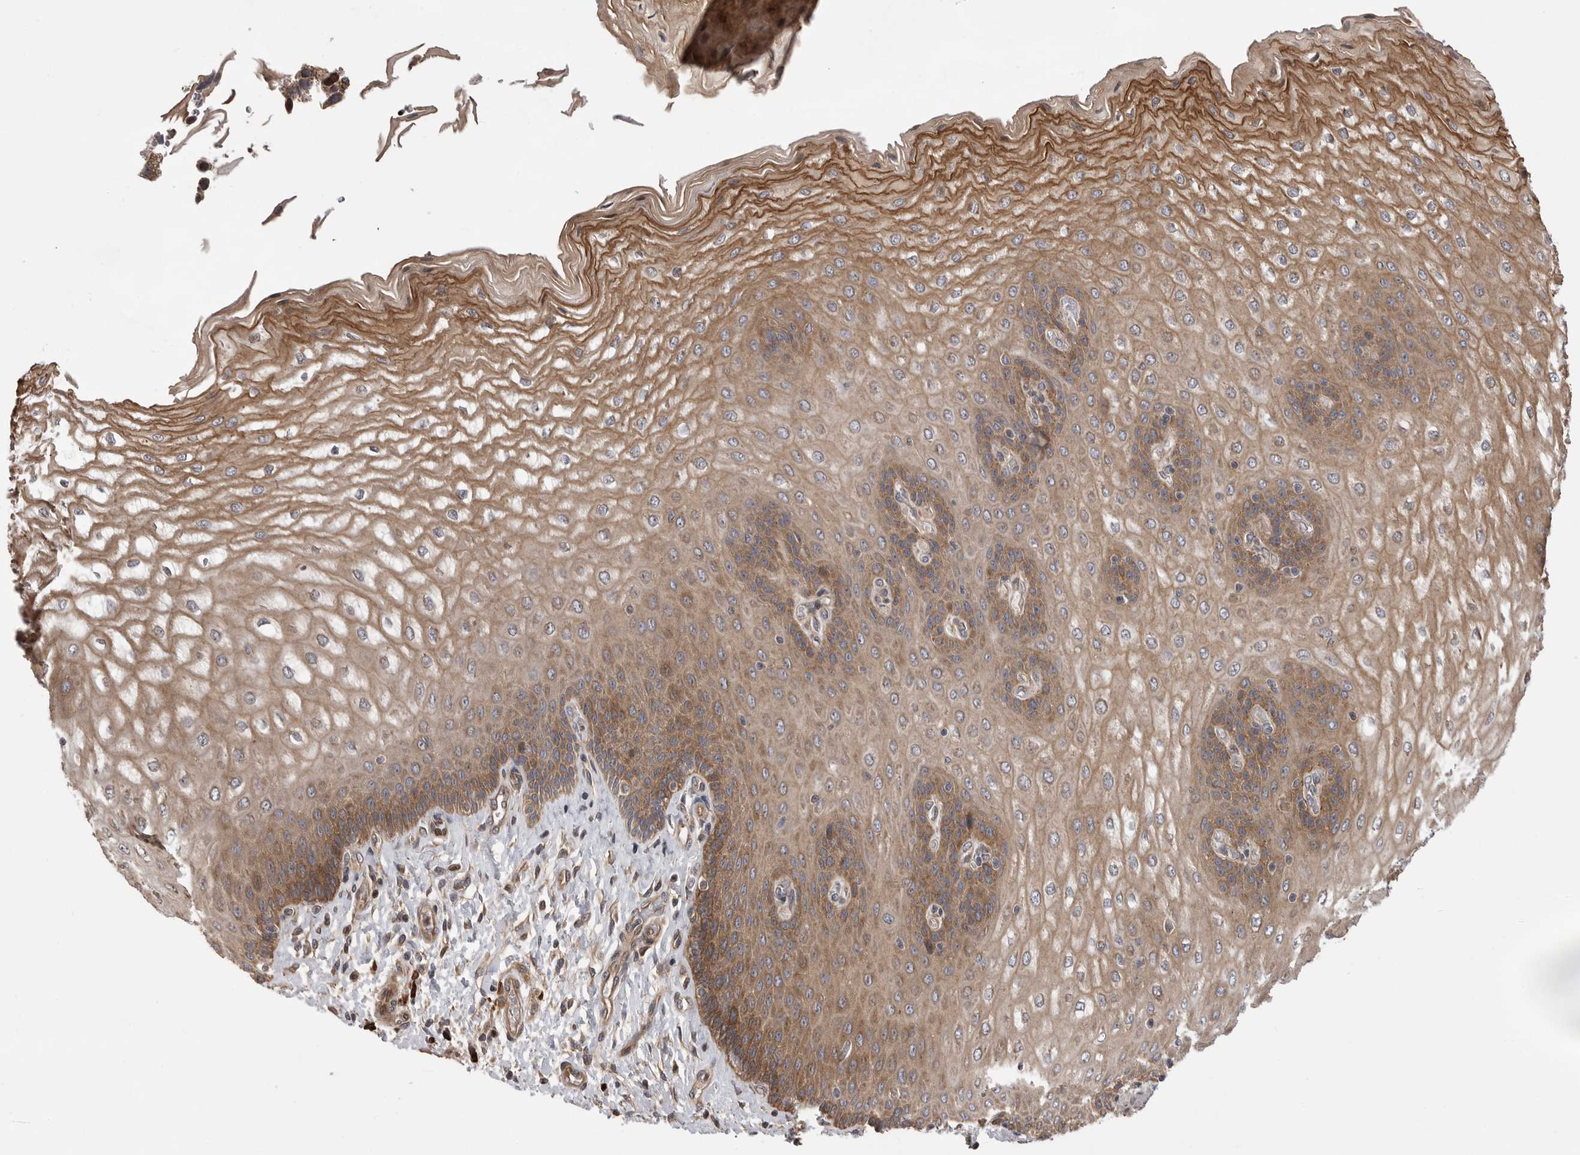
{"staining": {"intensity": "moderate", "quantity": ">75%", "location": "cytoplasmic/membranous"}, "tissue": "esophagus", "cell_type": "Squamous epithelial cells", "image_type": "normal", "snomed": [{"axis": "morphology", "description": "Normal tissue, NOS"}, {"axis": "topography", "description": "Esophagus"}], "caption": "Brown immunohistochemical staining in unremarkable human esophagus reveals moderate cytoplasmic/membranous expression in approximately >75% of squamous epithelial cells. (IHC, brightfield microscopy, high magnification).", "gene": "OXR1", "patient": {"sex": "male", "age": 54}}